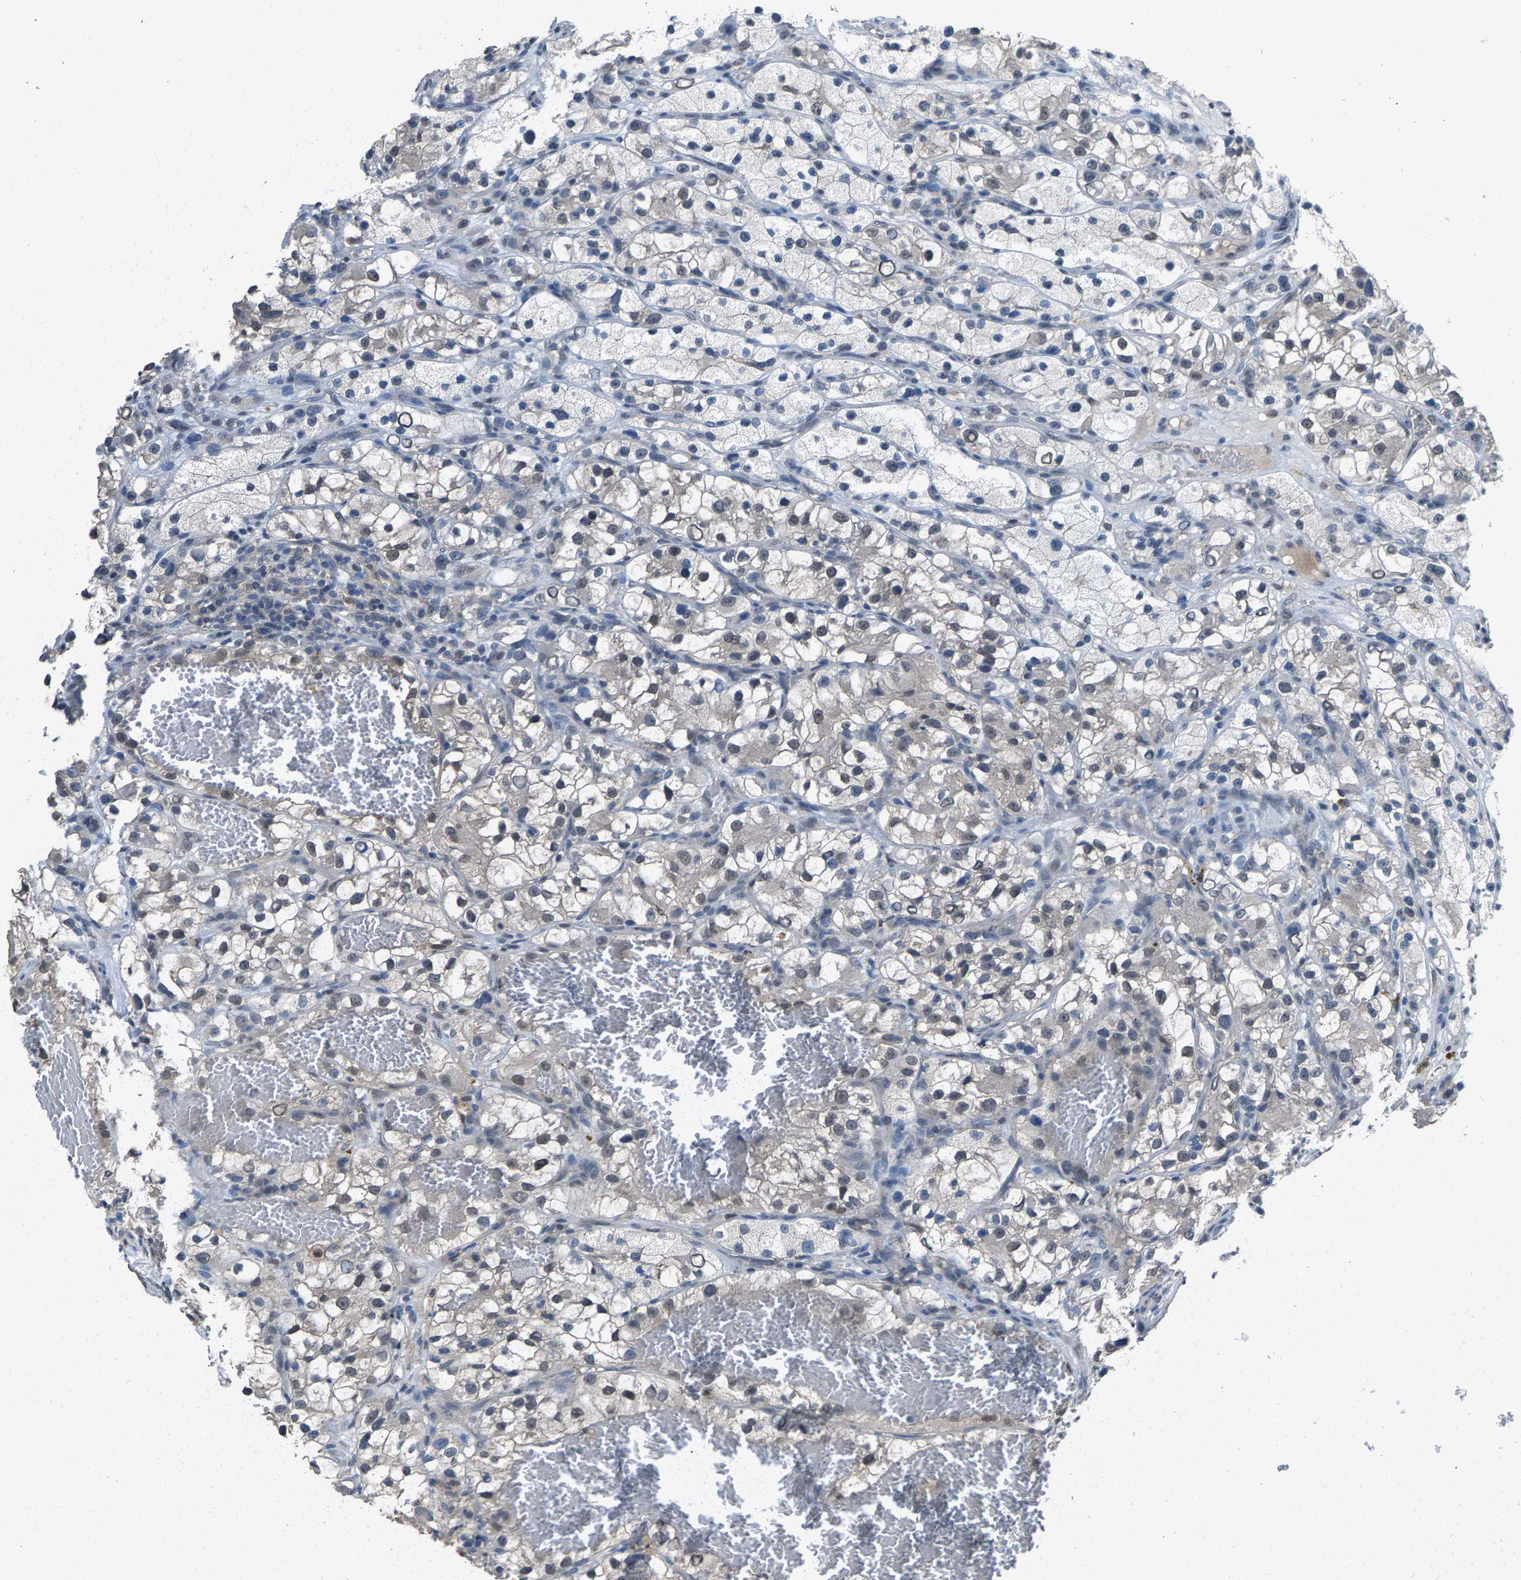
{"staining": {"intensity": "weak", "quantity": "<25%", "location": "nuclear"}, "tissue": "renal cancer", "cell_type": "Tumor cells", "image_type": "cancer", "snomed": [{"axis": "morphology", "description": "Adenocarcinoma, NOS"}, {"axis": "topography", "description": "Kidney"}], "caption": "This photomicrograph is of renal cancer stained with immunohistochemistry to label a protein in brown with the nuclei are counter-stained blue. There is no expression in tumor cells. (Immunohistochemistry (ihc), brightfield microscopy, high magnification).", "gene": "ZNF276", "patient": {"sex": "female", "age": 57}}